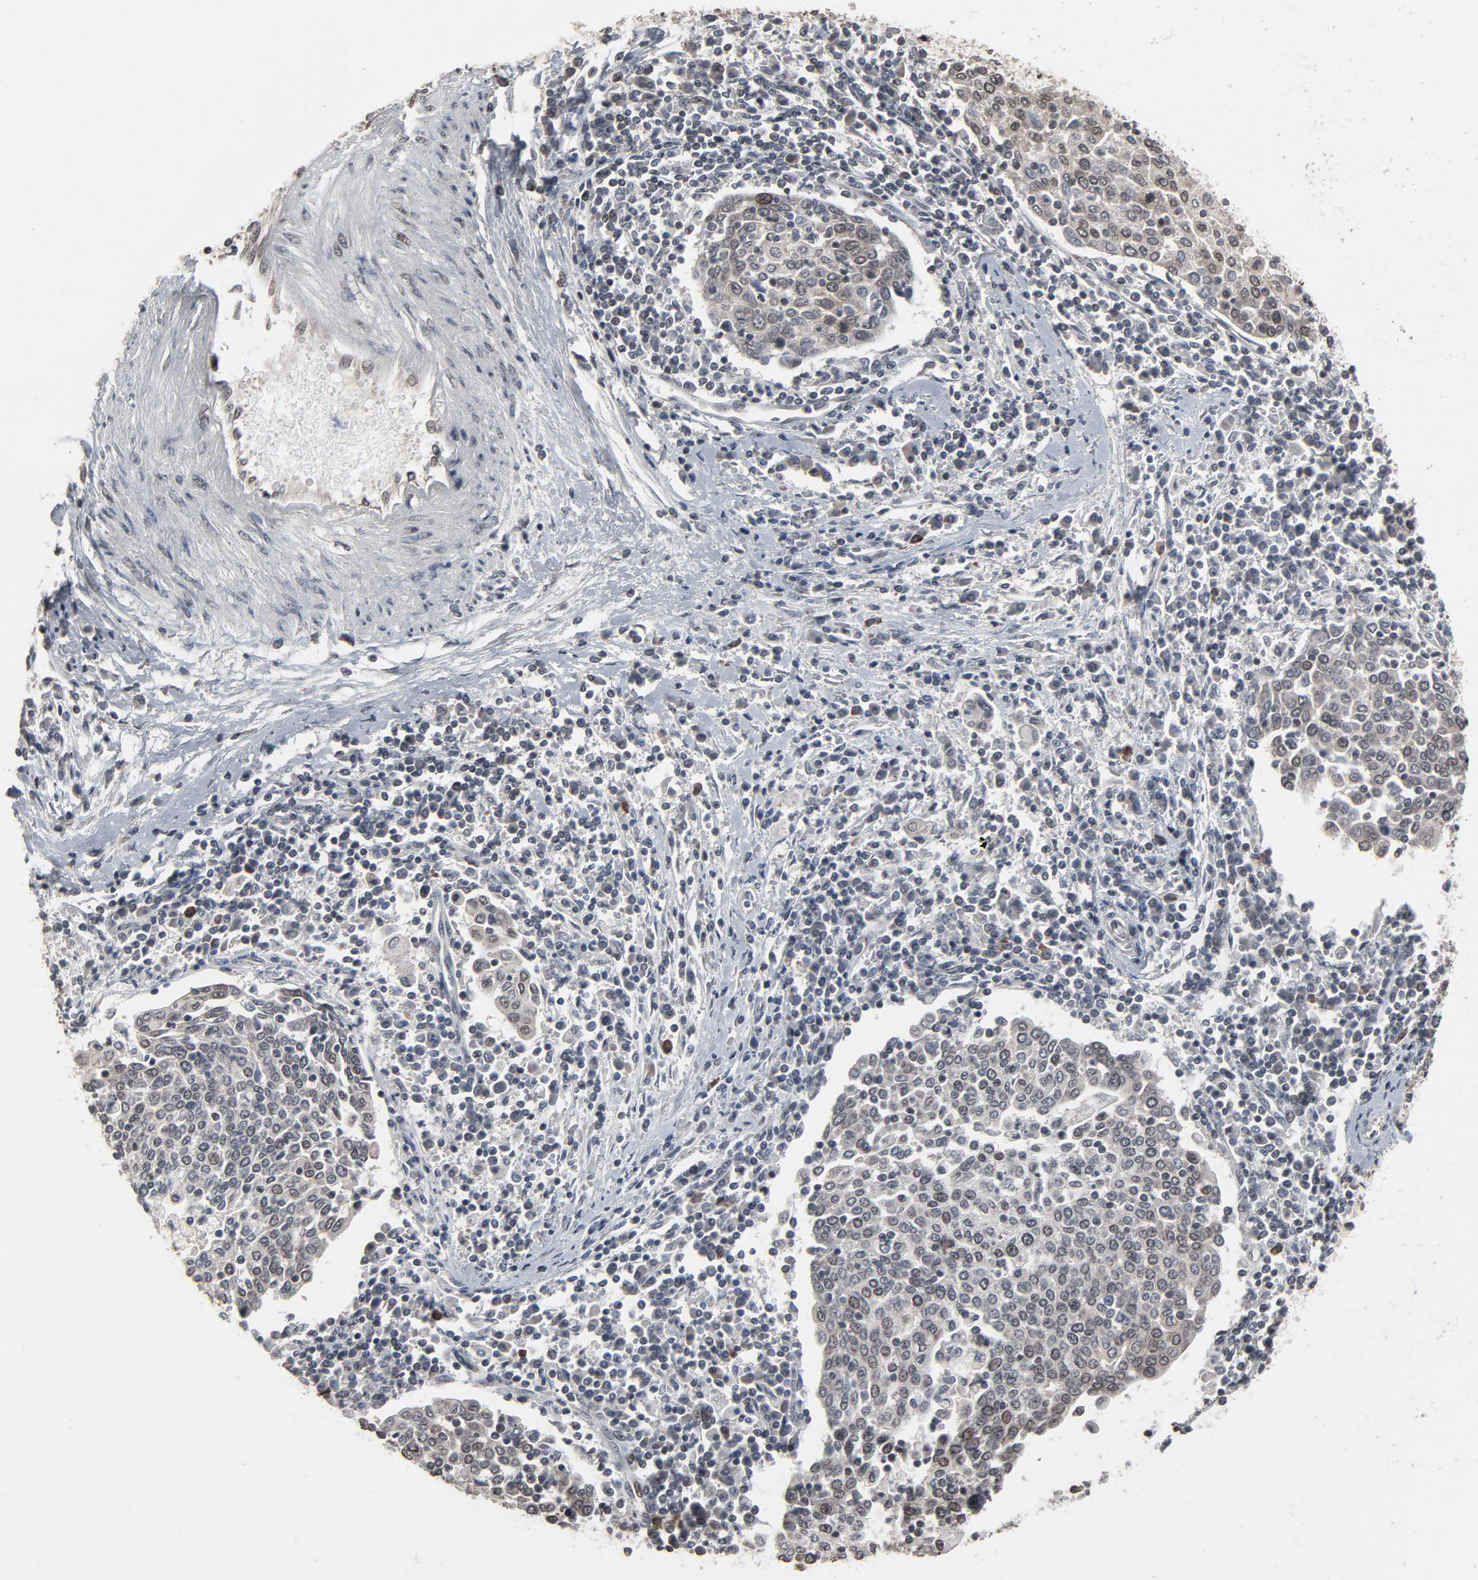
{"staining": {"intensity": "weak", "quantity": "25%-75%", "location": "cytoplasmic/membranous,nuclear"}, "tissue": "cervical cancer", "cell_type": "Tumor cells", "image_type": "cancer", "snomed": [{"axis": "morphology", "description": "Squamous cell carcinoma, NOS"}, {"axis": "topography", "description": "Cervix"}], "caption": "Immunohistochemical staining of human cervical squamous cell carcinoma displays low levels of weak cytoplasmic/membranous and nuclear protein positivity in approximately 25%-75% of tumor cells.", "gene": "POM121", "patient": {"sex": "female", "age": 40}}